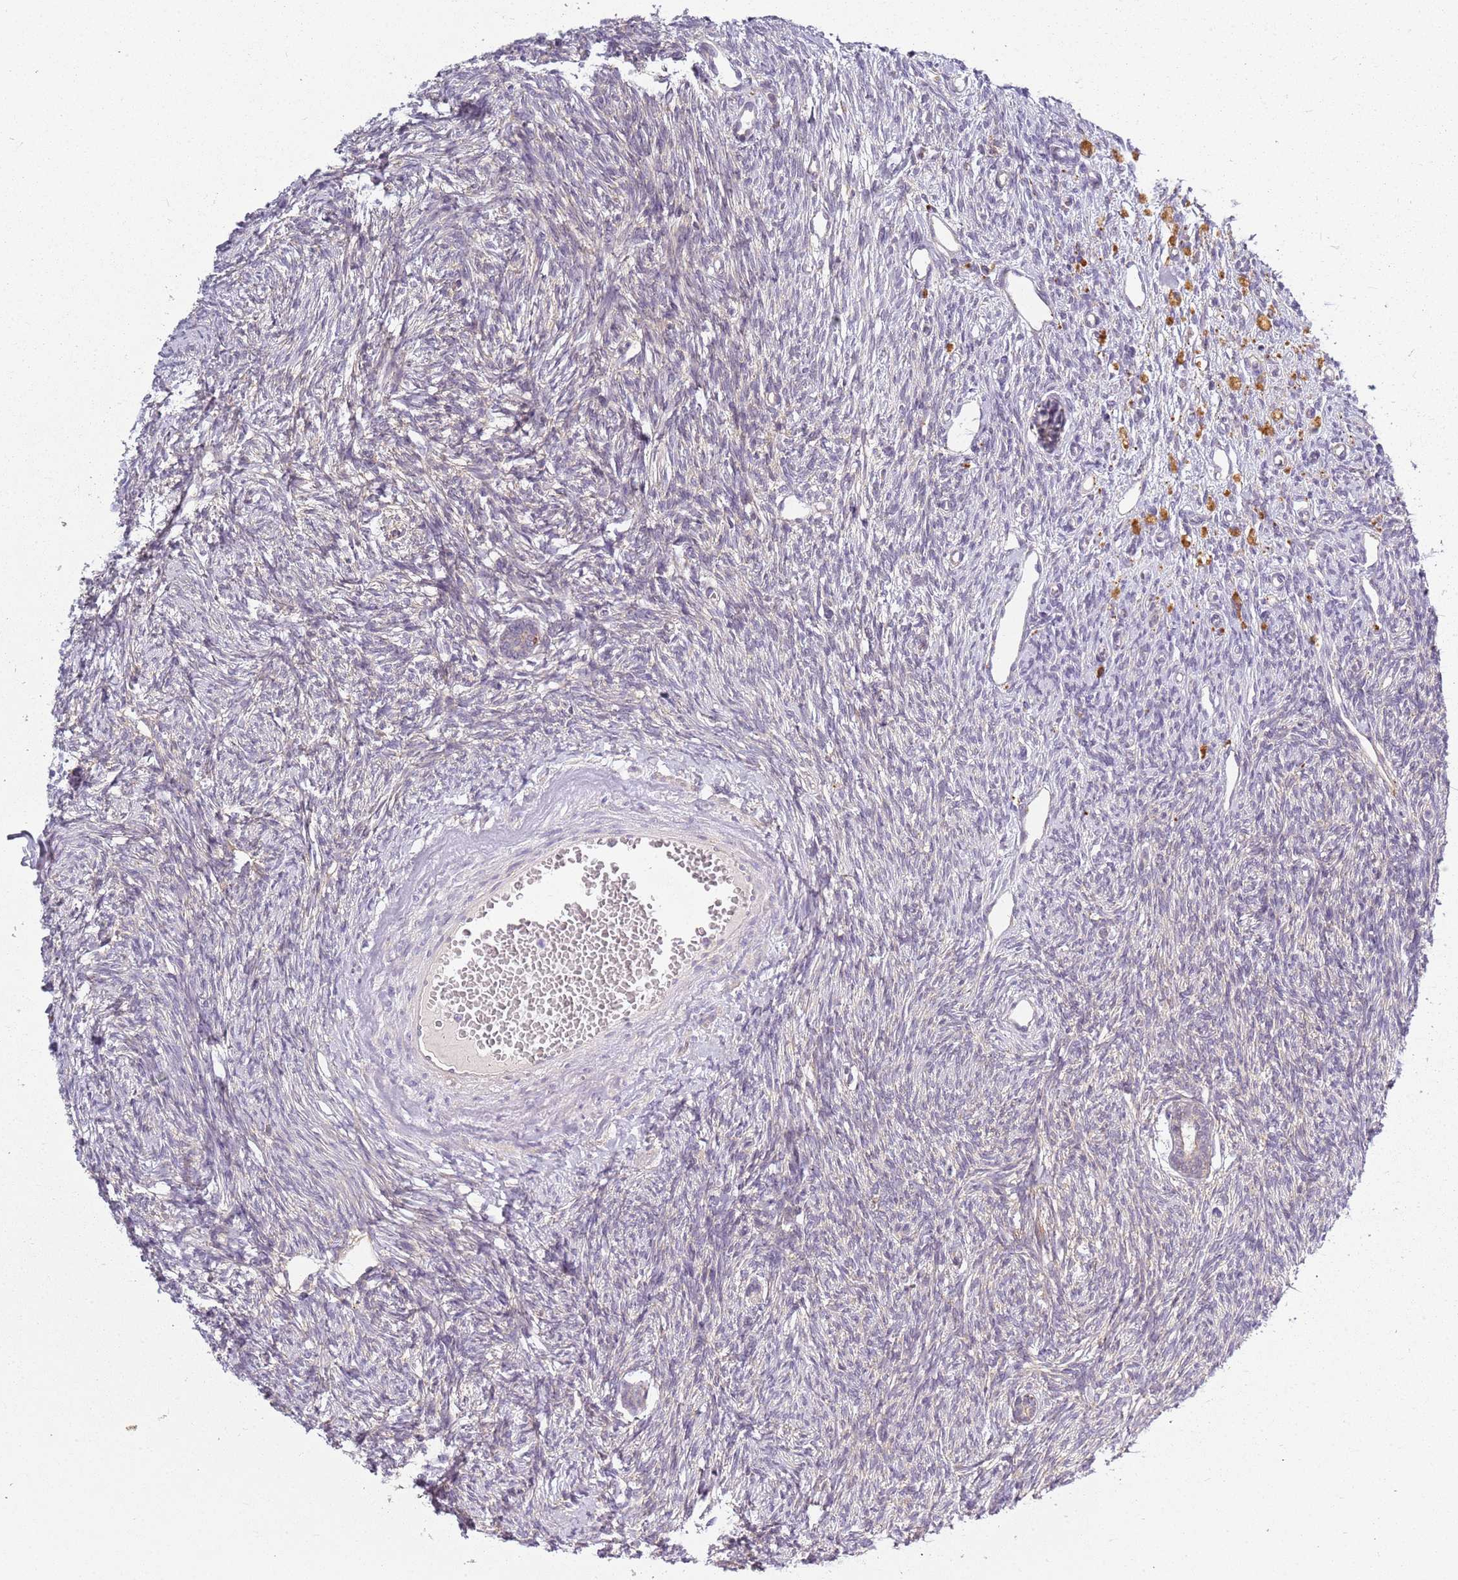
{"staining": {"intensity": "negative", "quantity": "none", "location": "none"}, "tissue": "ovary", "cell_type": "Follicle cells", "image_type": "normal", "snomed": [{"axis": "morphology", "description": "Normal tissue, NOS"}, {"axis": "morphology", "description": "Cyst, NOS"}, {"axis": "topography", "description": "Ovary"}], "caption": "Ovary was stained to show a protein in brown. There is no significant staining in follicle cells. (Brightfield microscopy of DAB IHC at high magnification).", "gene": "RPS28", "patient": {"sex": "female", "age": 33}}